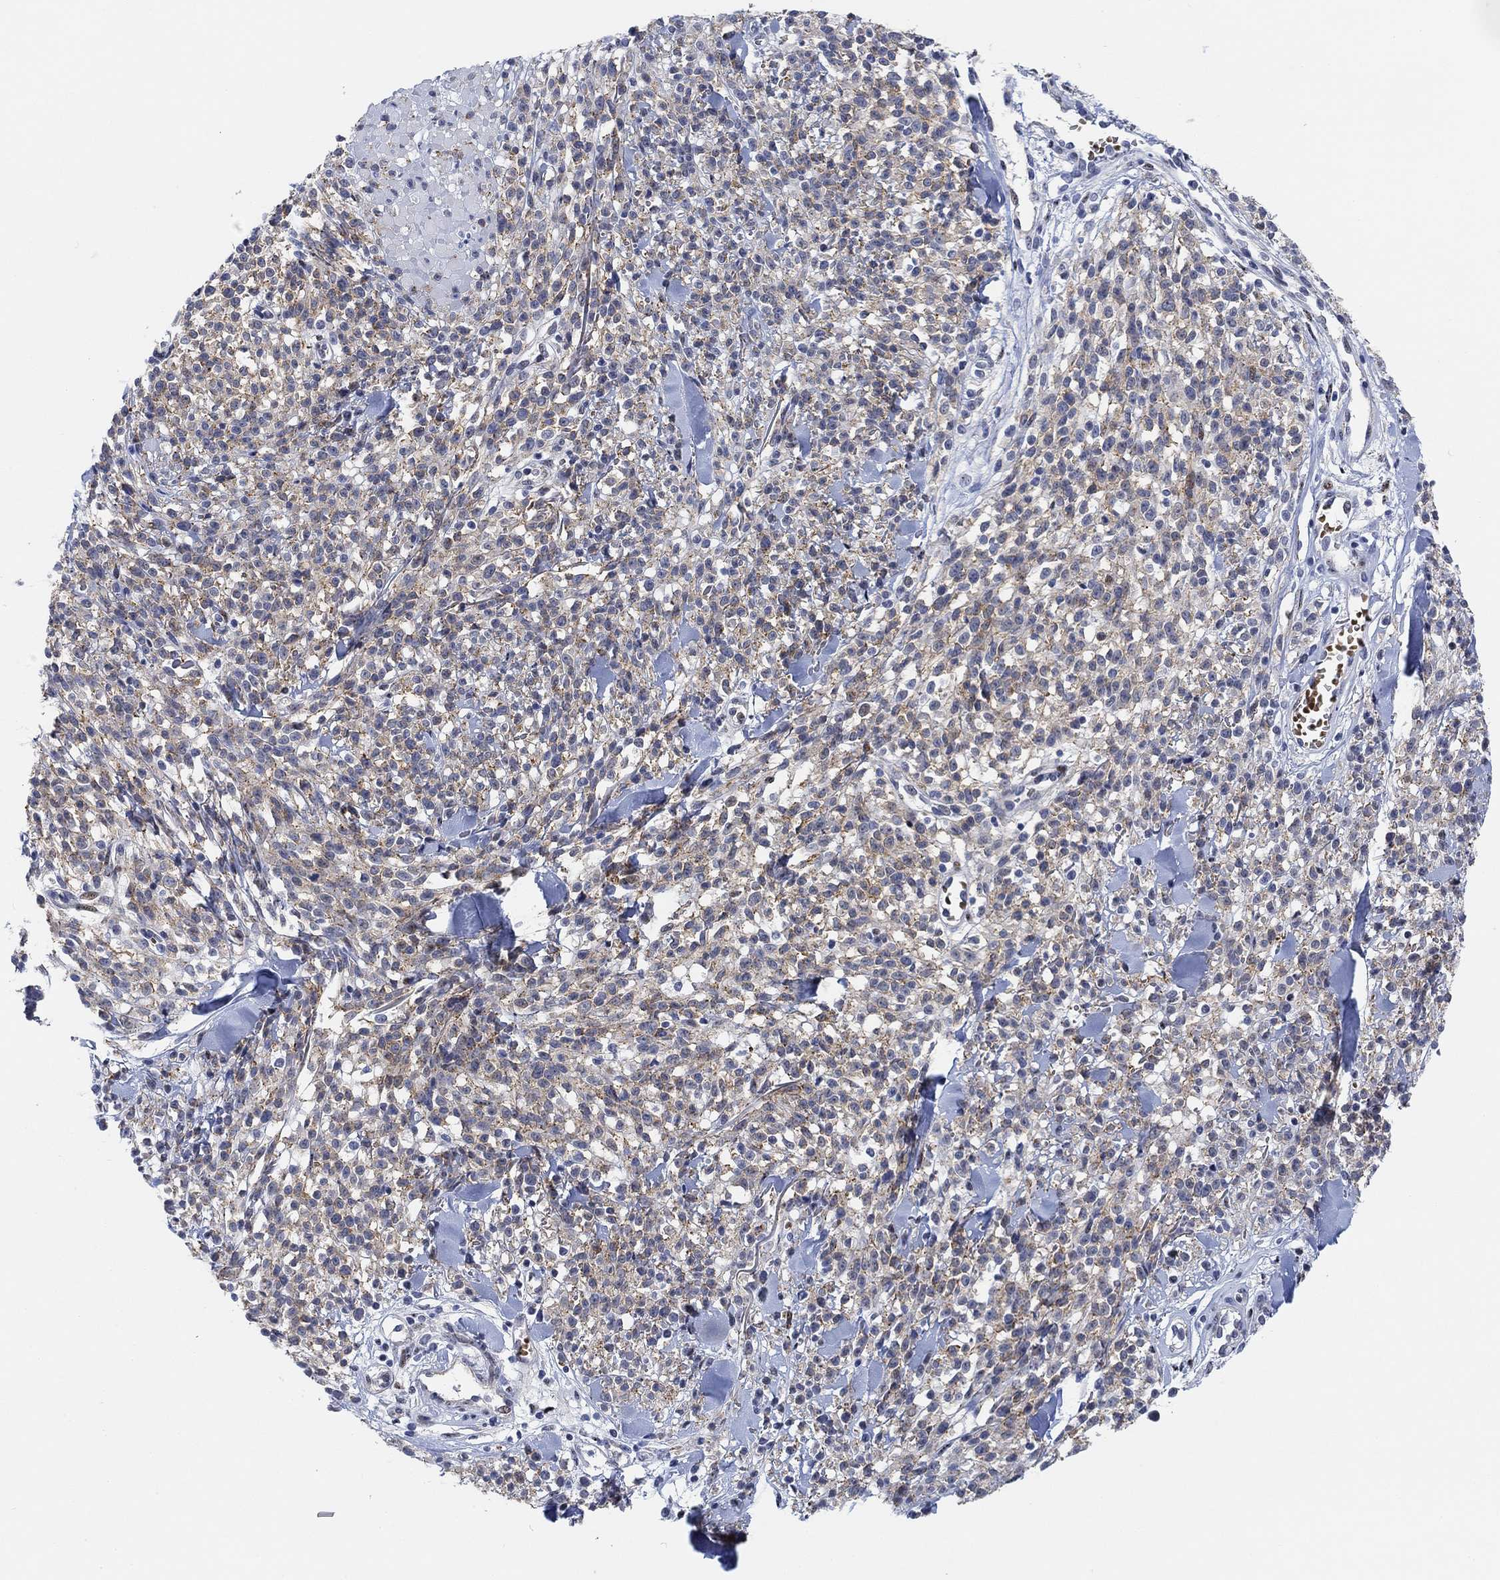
{"staining": {"intensity": "weak", "quantity": "25%-75%", "location": "cytoplasmic/membranous"}, "tissue": "melanoma", "cell_type": "Tumor cells", "image_type": "cancer", "snomed": [{"axis": "morphology", "description": "Malignant melanoma, NOS"}, {"axis": "topography", "description": "Skin"}, {"axis": "topography", "description": "Skin of trunk"}], "caption": "IHC (DAB) staining of melanoma shows weak cytoplasmic/membranous protein staining in about 25%-75% of tumor cells.", "gene": "PAX6", "patient": {"sex": "male", "age": 74}}